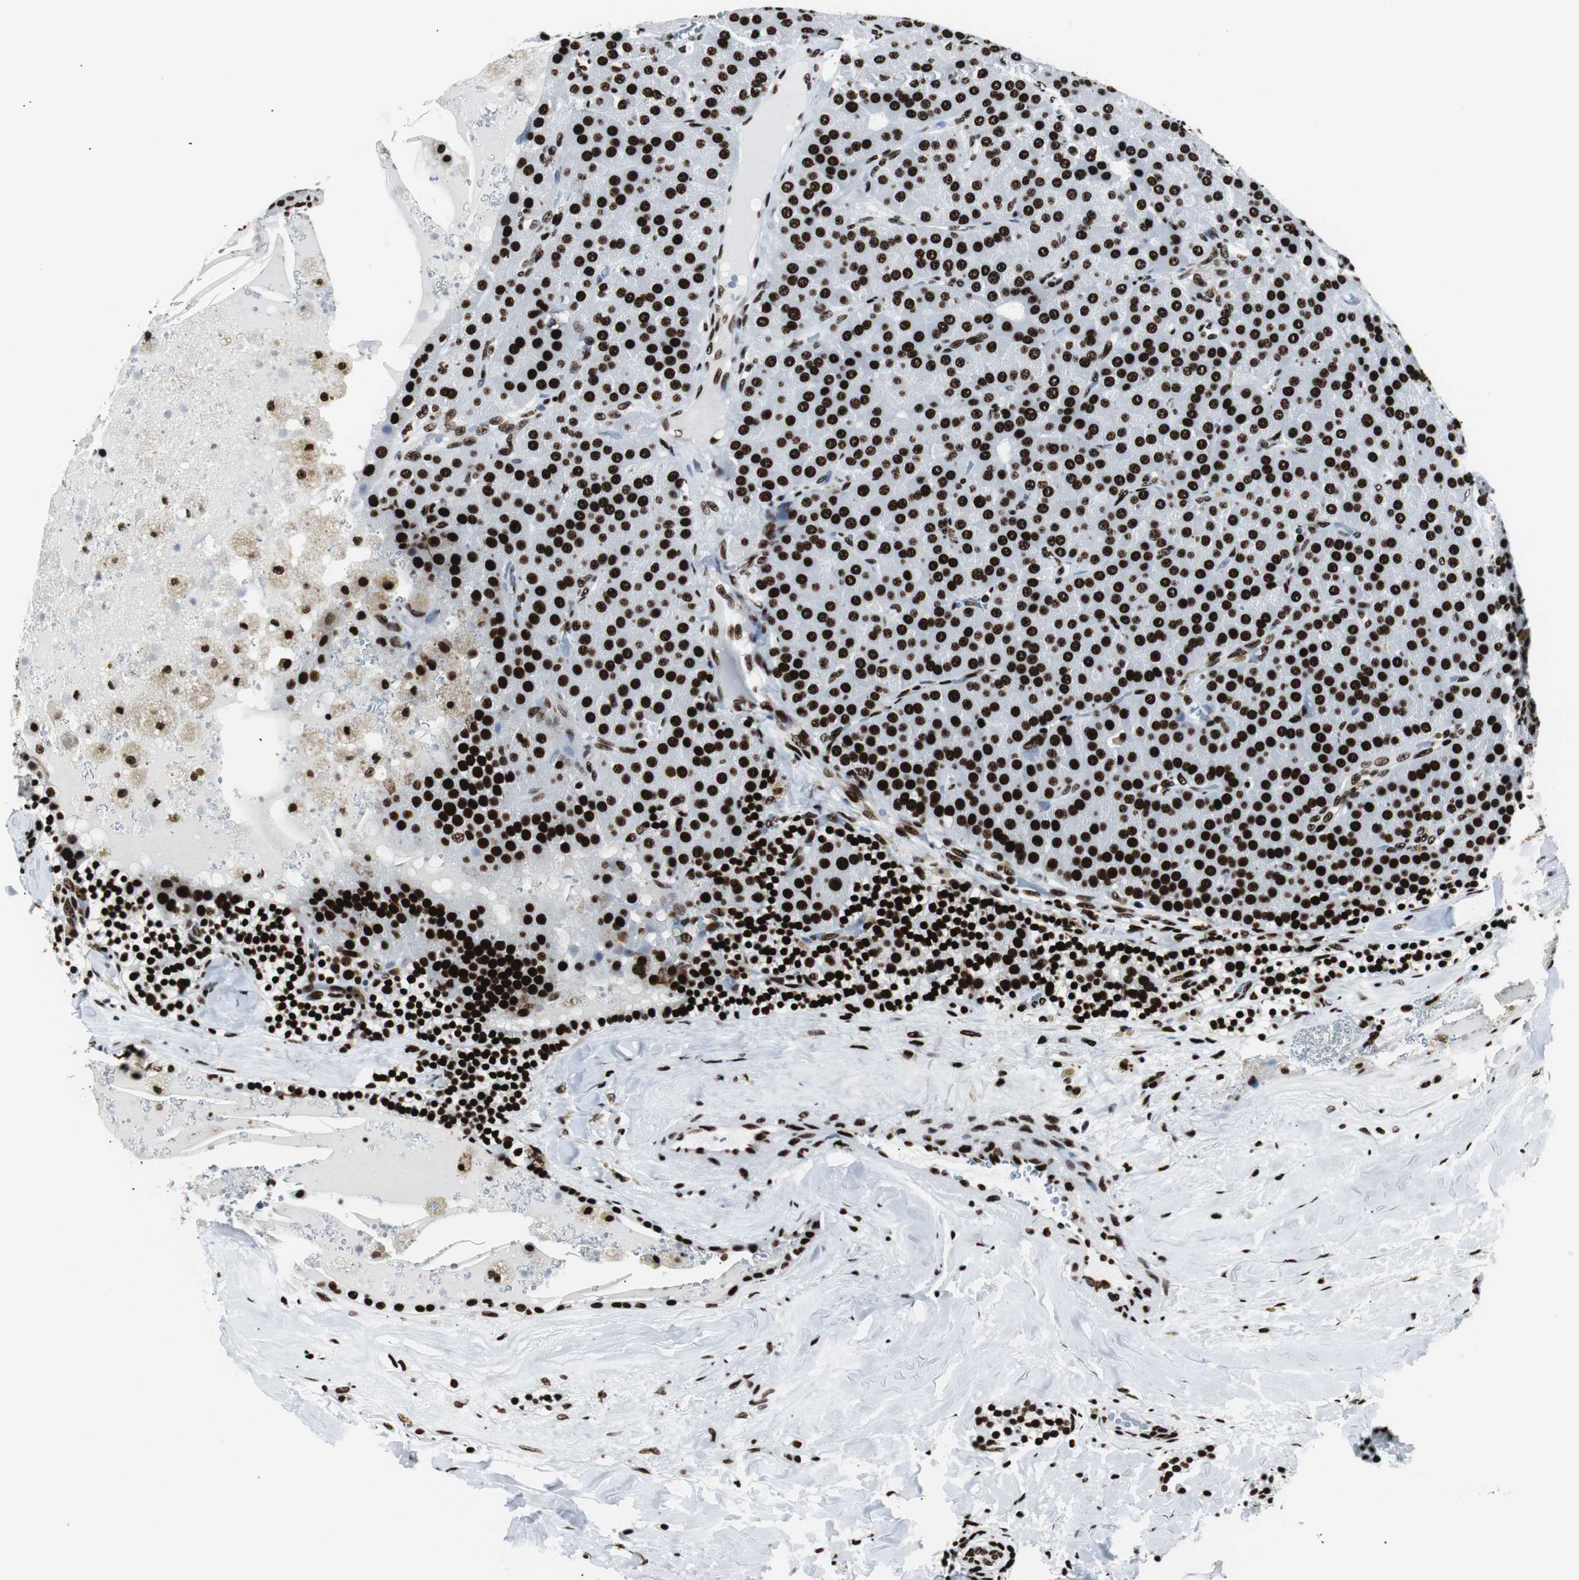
{"staining": {"intensity": "strong", "quantity": "25%-75%", "location": "cytoplasmic/membranous,nuclear"}, "tissue": "parathyroid gland", "cell_type": "Glandular cells", "image_type": "normal", "snomed": [{"axis": "morphology", "description": "Normal tissue, NOS"}, {"axis": "morphology", "description": "Adenoma, NOS"}, {"axis": "topography", "description": "Parathyroid gland"}], "caption": "The photomicrograph shows staining of benign parathyroid gland, revealing strong cytoplasmic/membranous,nuclear protein expression (brown color) within glandular cells. (DAB IHC with brightfield microscopy, high magnification).", "gene": "NCL", "patient": {"sex": "female", "age": 86}}